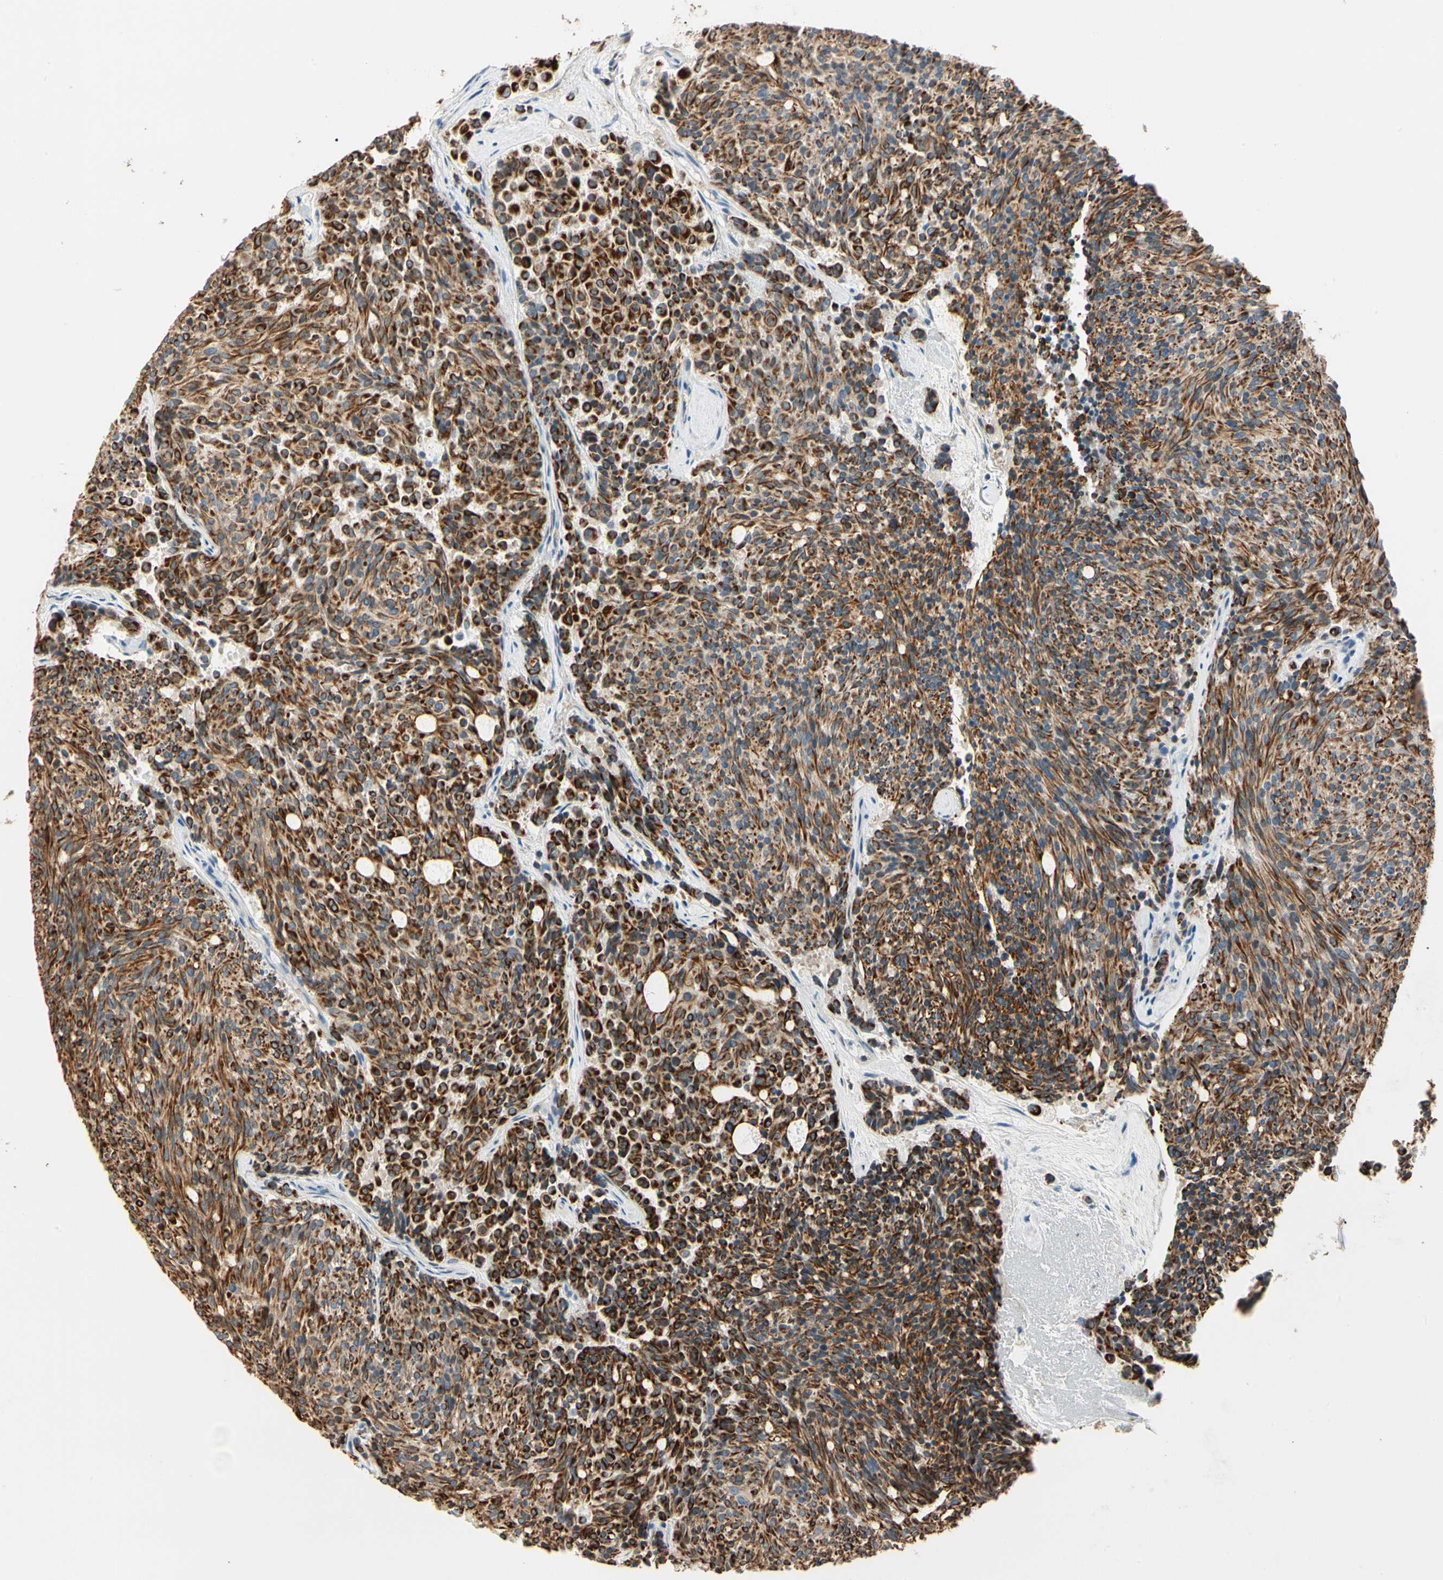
{"staining": {"intensity": "strong", "quantity": ">75%", "location": "cytoplasmic/membranous"}, "tissue": "carcinoid", "cell_type": "Tumor cells", "image_type": "cancer", "snomed": [{"axis": "morphology", "description": "Carcinoid, malignant, NOS"}, {"axis": "topography", "description": "Pancreas"}], "caption": "This is an image of immunohistochemistry staining of carcinoid (malignant), which shows strong expression in the cytoplasmic/membranous of tumor cells.", "gene": "DUSP12", "patient": {"sex": "female", "age": 54}}